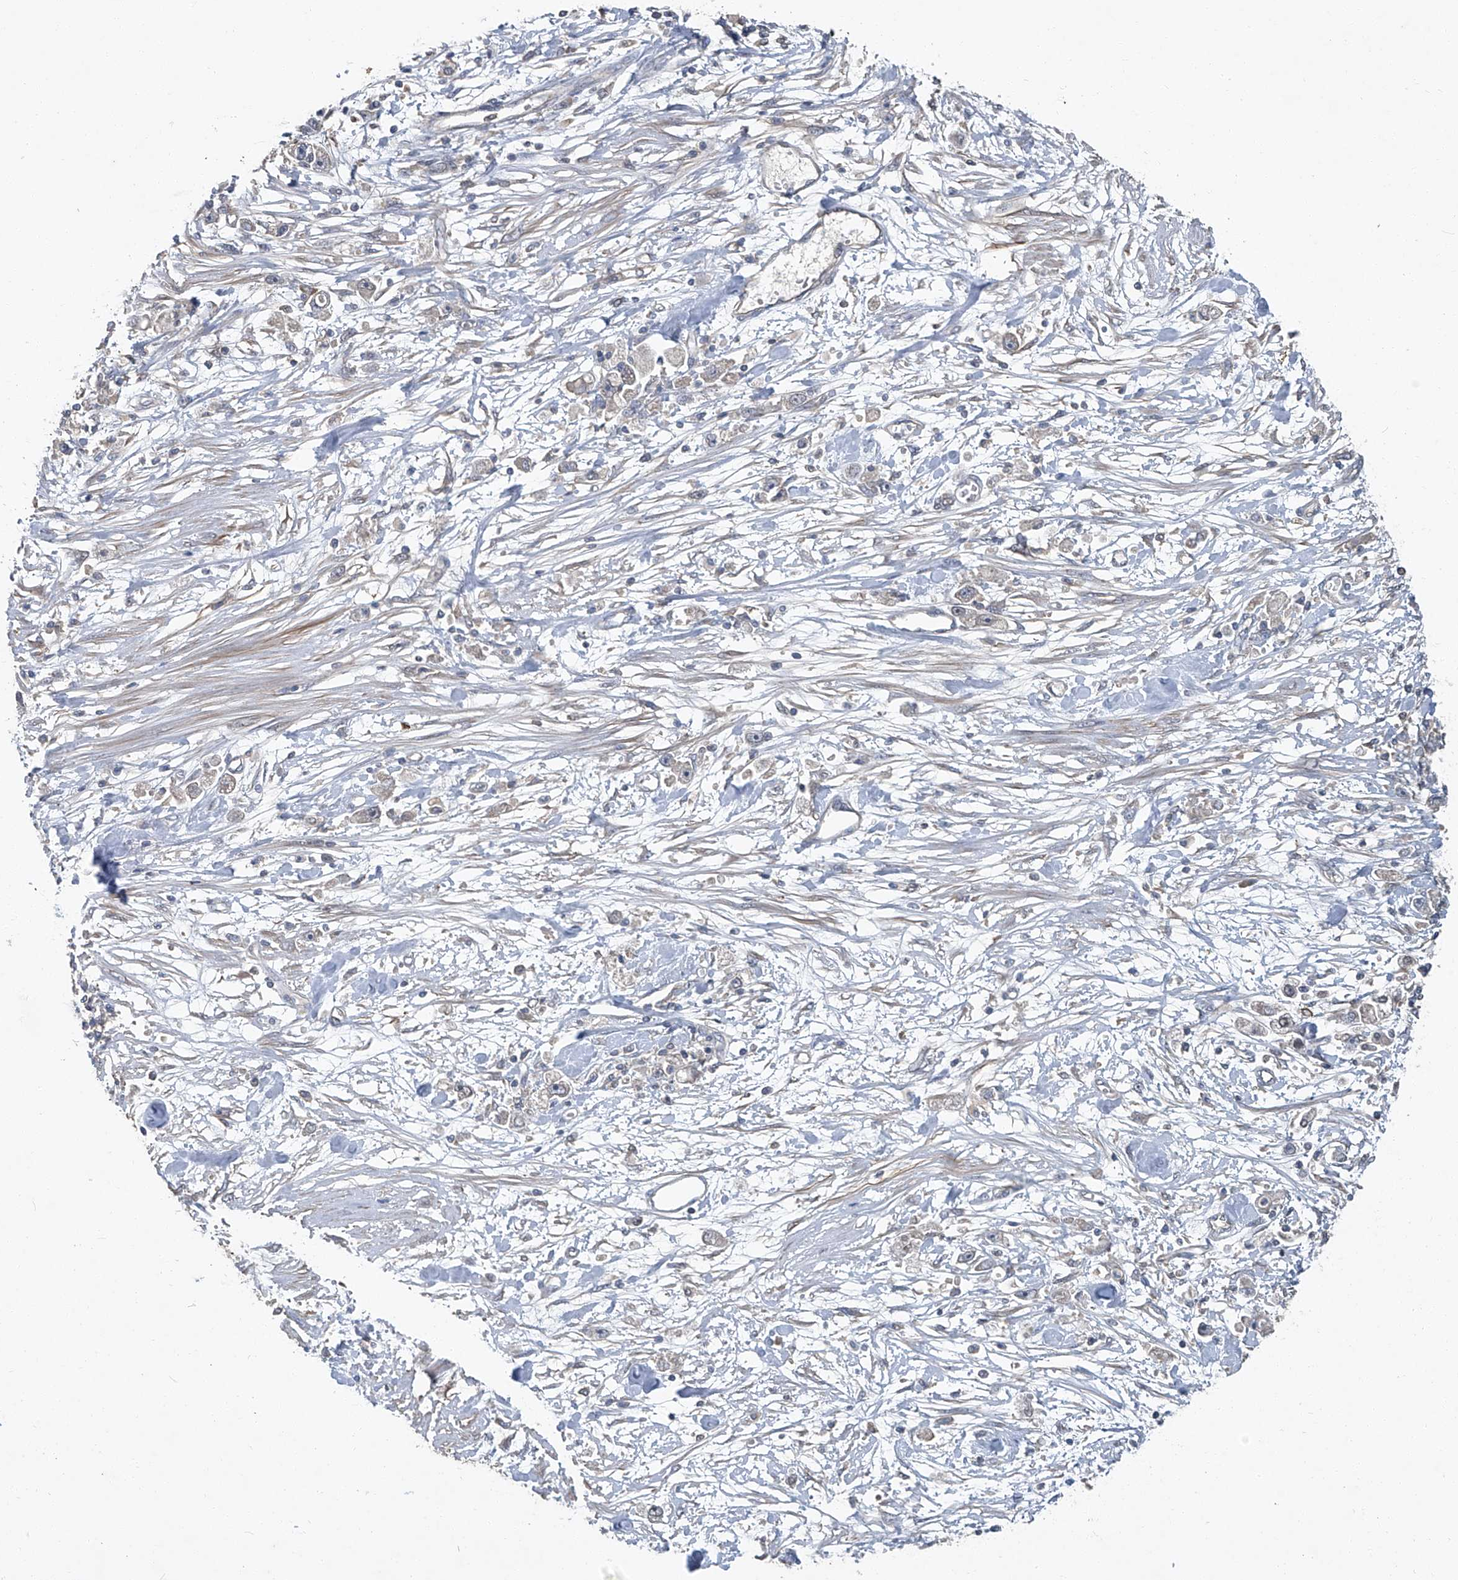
{"staining": {"intensity": "negative", "quantity": "none", "location": "none"}, "tissue": "stomach cancer", "cell_type": "Tumor cells", "image_type": "cancer", "snomed": [{"axis": "morphology", "description": "Adenocarcinoma, NOS"}, {"axis": "topography", "description": "Stomach"}], "caption": "Protein analysis of stomach cancer exhibits no significant positivity in tumor cells.", "gene": "ANKRD34A", "patient": {"sex": "female", "age": 59}}